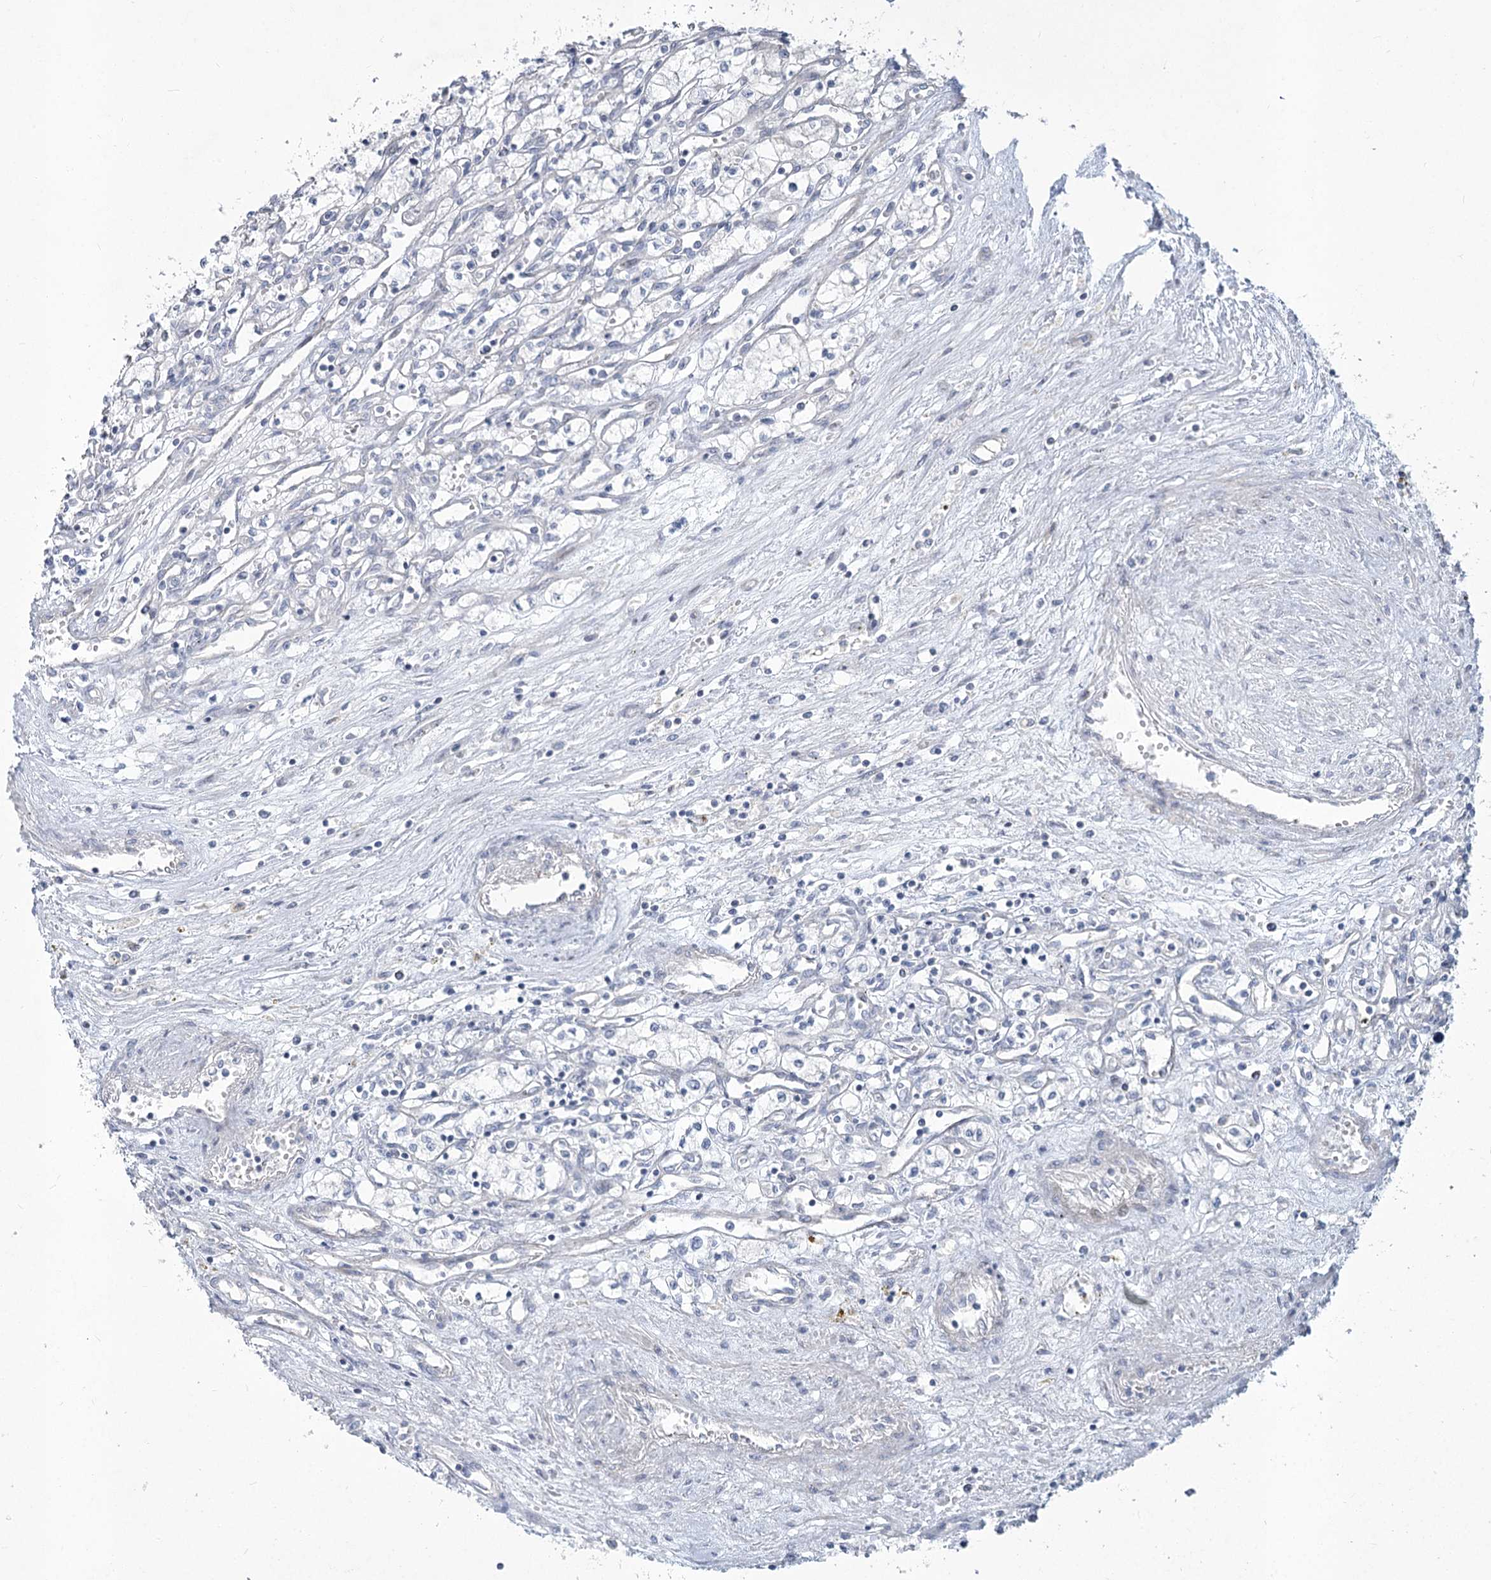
{"staining": {"intensity": "negative", "quantity": "none", "location": "none"}, "tissue": "renal cancer", "cell_type": "Tumor cells", "image_type": "cancer", "snomed": [{"axis": "morphology", "description": "Adenocarcinoma, NOS"}, {"axis": "topography", "description": "Kidney"}], "caption": "High magnification brightfield microscopy of adenocarcinoma (renal) stained with DAB (brown) and counterstained with hematoxylin (blue): tumor cells show no significant positivity.", "gene": "ABITRAM", "patient": {"sex": "male", "age": 59}}